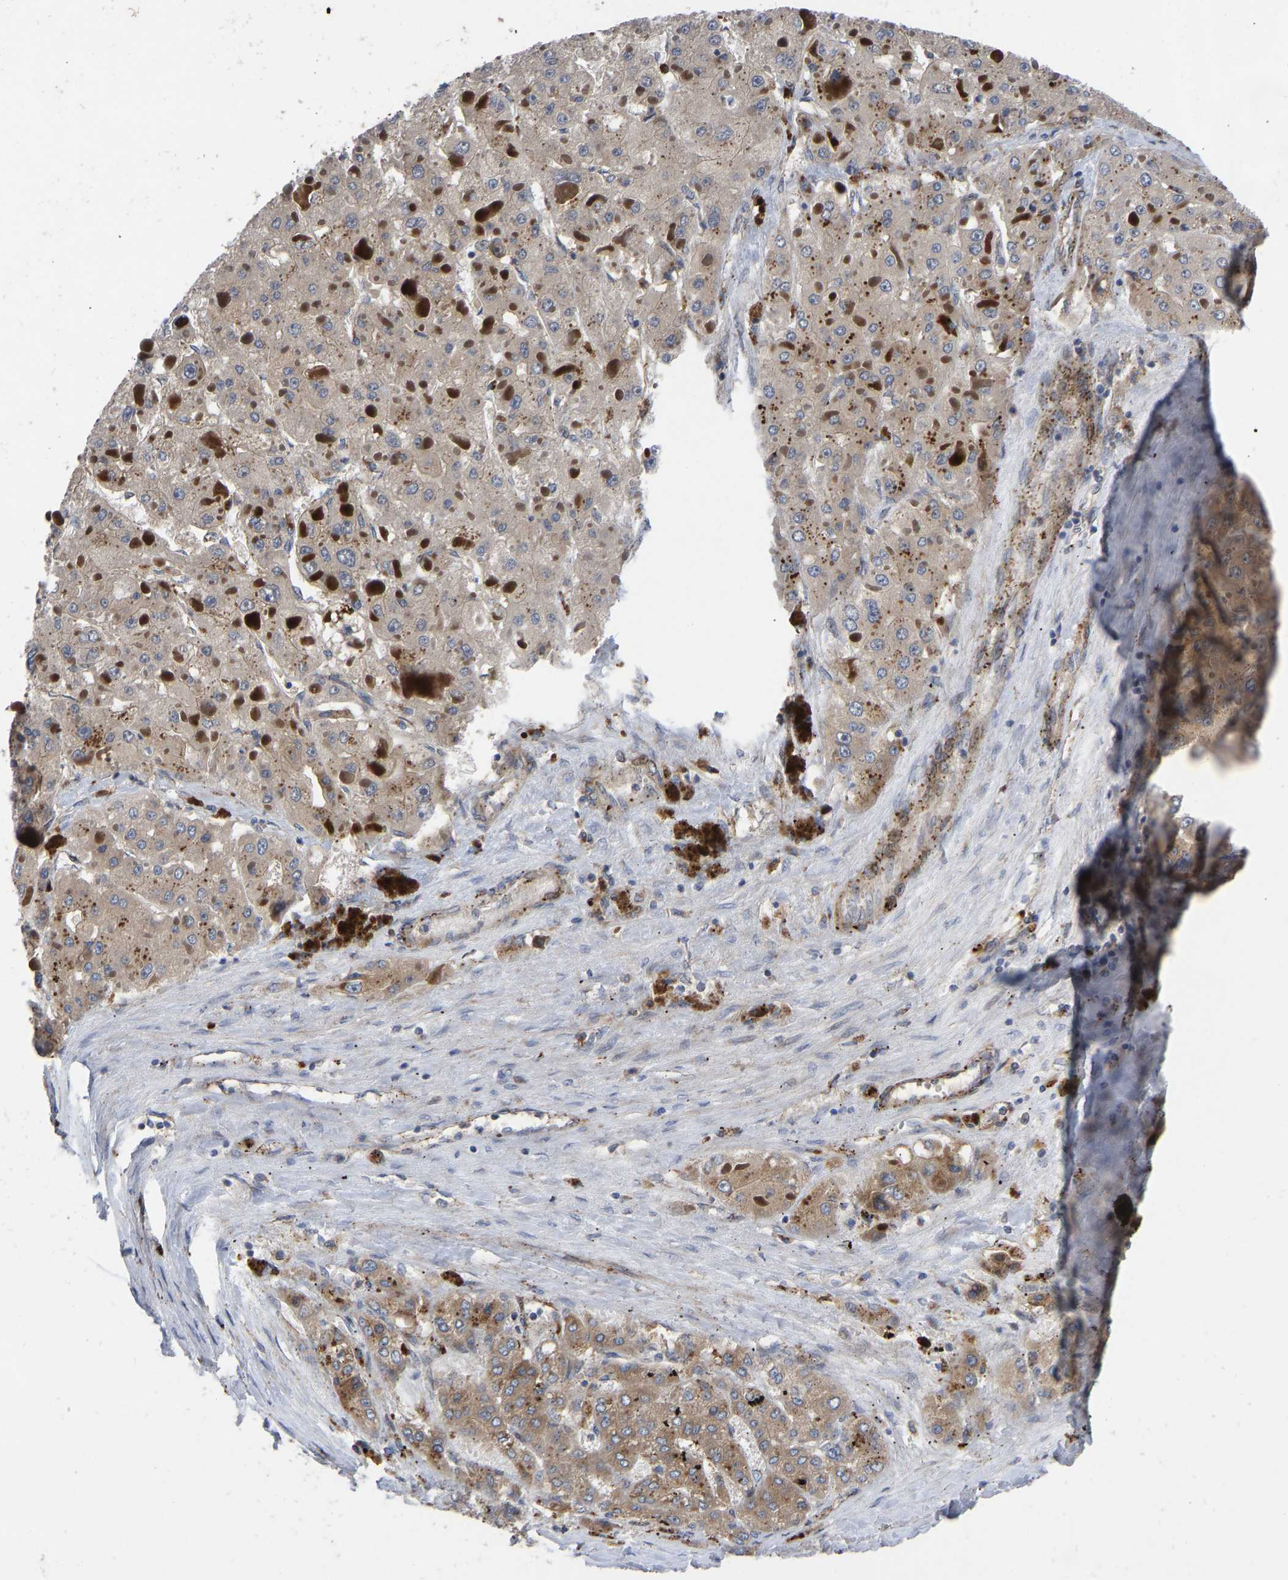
{"staining": {"intensity": "weak", "quantity": "25%-75%", "location": "cytoplasmic/membranous"}, "tissue": "liver cancer", "cell_type": "Tumor cells", "image_type": "cancer", "snomed": [{"axis": "morphology", "description": "Carcinoma, Hepatocellular, NOS"}, {"axis": "topography", "description": "Liver"}], "caption": "A high-resolution micrograph shows immunohistochemistry staining of hepatocellular carcinoma (liver), which displays weak cytoplasmic/membranous positivity in approximately 25%-75% of tumor cells. Ihc stains the protein of interest in brown and the nuclei are stained blue.", "gene": "TMEM38B", "patient": {"sex": "female", "age": 73}}